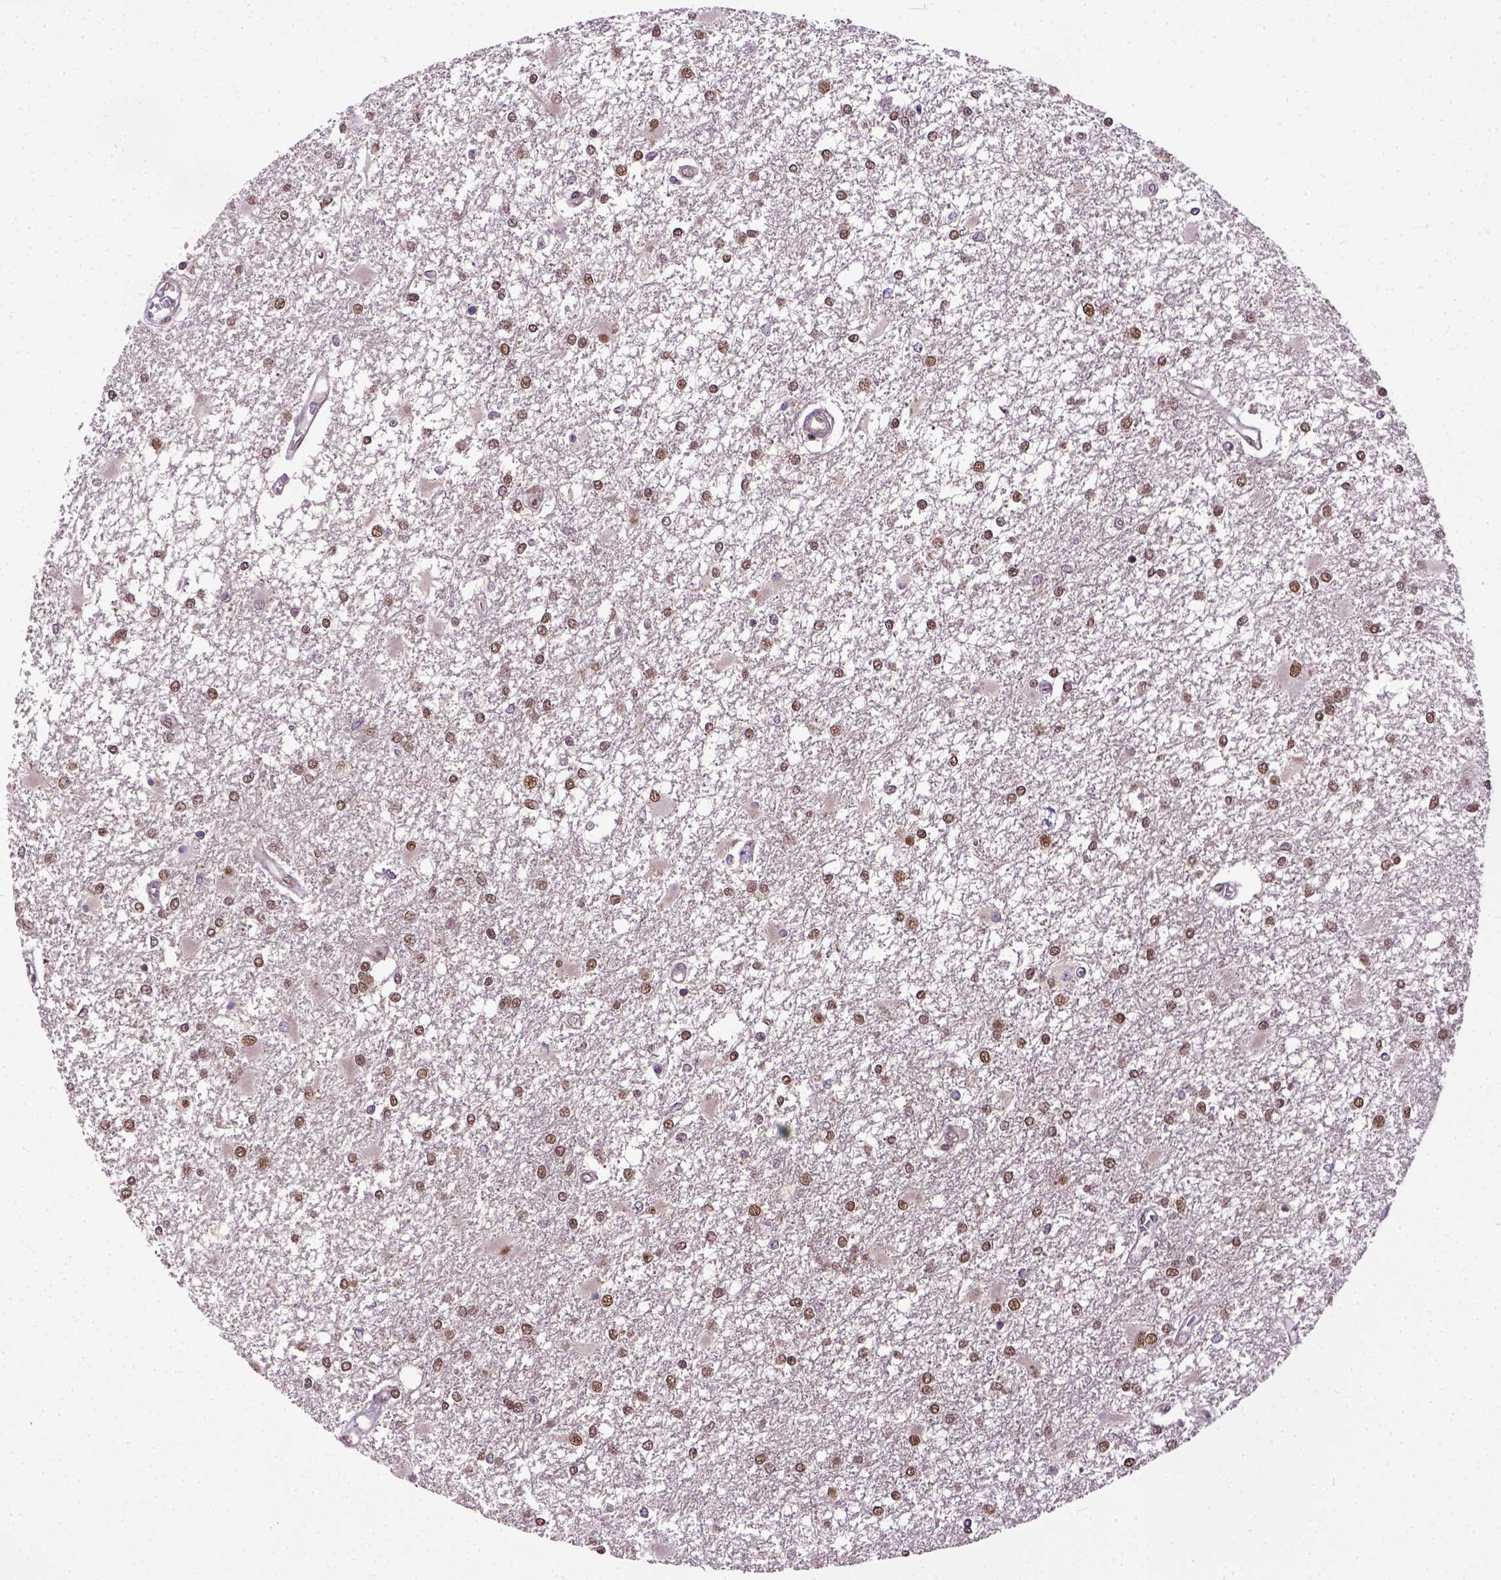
{"staining": {"intensity": "moderate", "quantity": ">75%", "location": "nuclear"}, "tissue": "glioma", "cell_type": "Tumor cells", "image_type": "cancer", "snomed": [{"axis": "morphology", "description": "Glioma, malignant, High grade"}, {"axis": "topography", "description": "Cerebral cortex"}], "caption": "Tumor cells exhibit medium levels of moderate nuclear positivity in approximately >75% of cells in human glioma. Nuclei are stained in blue.", "gene": "UBA3", "patient": {"sex": "male", "age": 79}}